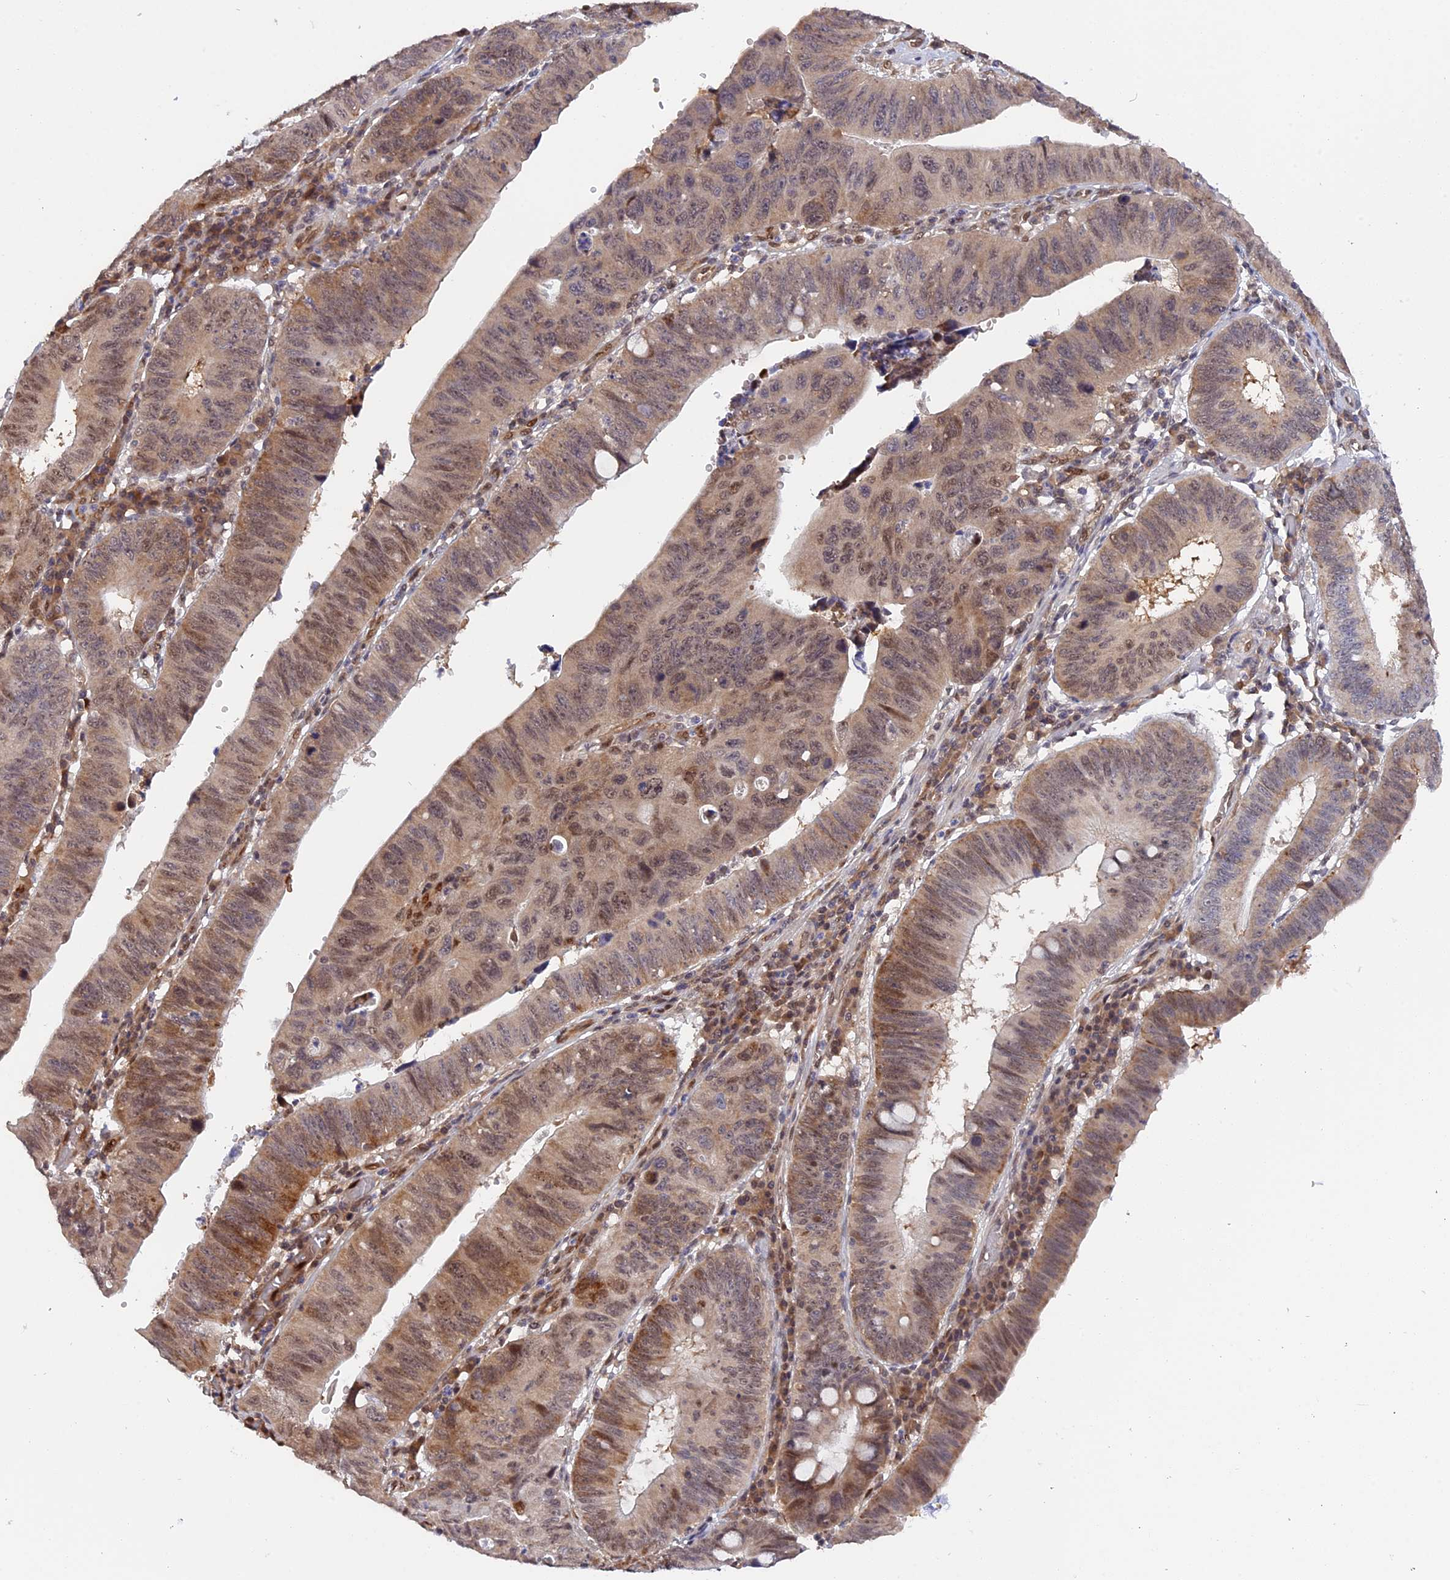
{"staining": {"intensity": "moderate", "quantity": "25%-75%", "location": "cytoplasmic/membranous,nuclear"}, "tissue": "stomach cancer", "cell_type": "Tumor cells", "image_type": "cancer", "snomed": [{"axis": "morphology", "description": "Adenocarcinoma, NOS"}, {"axis": "topography", "description": "Stomach"}], "caption": "Immunohistochemistry (IHC) micrograph of neoplastic tissue: human stomach adenocarcinoma stained using IHC exhibits medium levels of moderate protein expression localized specifically in the cytoplasmic/membranous and nuclear of tumor cells, appearing as a cytoplasmic/membranous and nuclear brown color.", "gene": "ZNF428", "patient": {"sex": "male", "age": 59}}